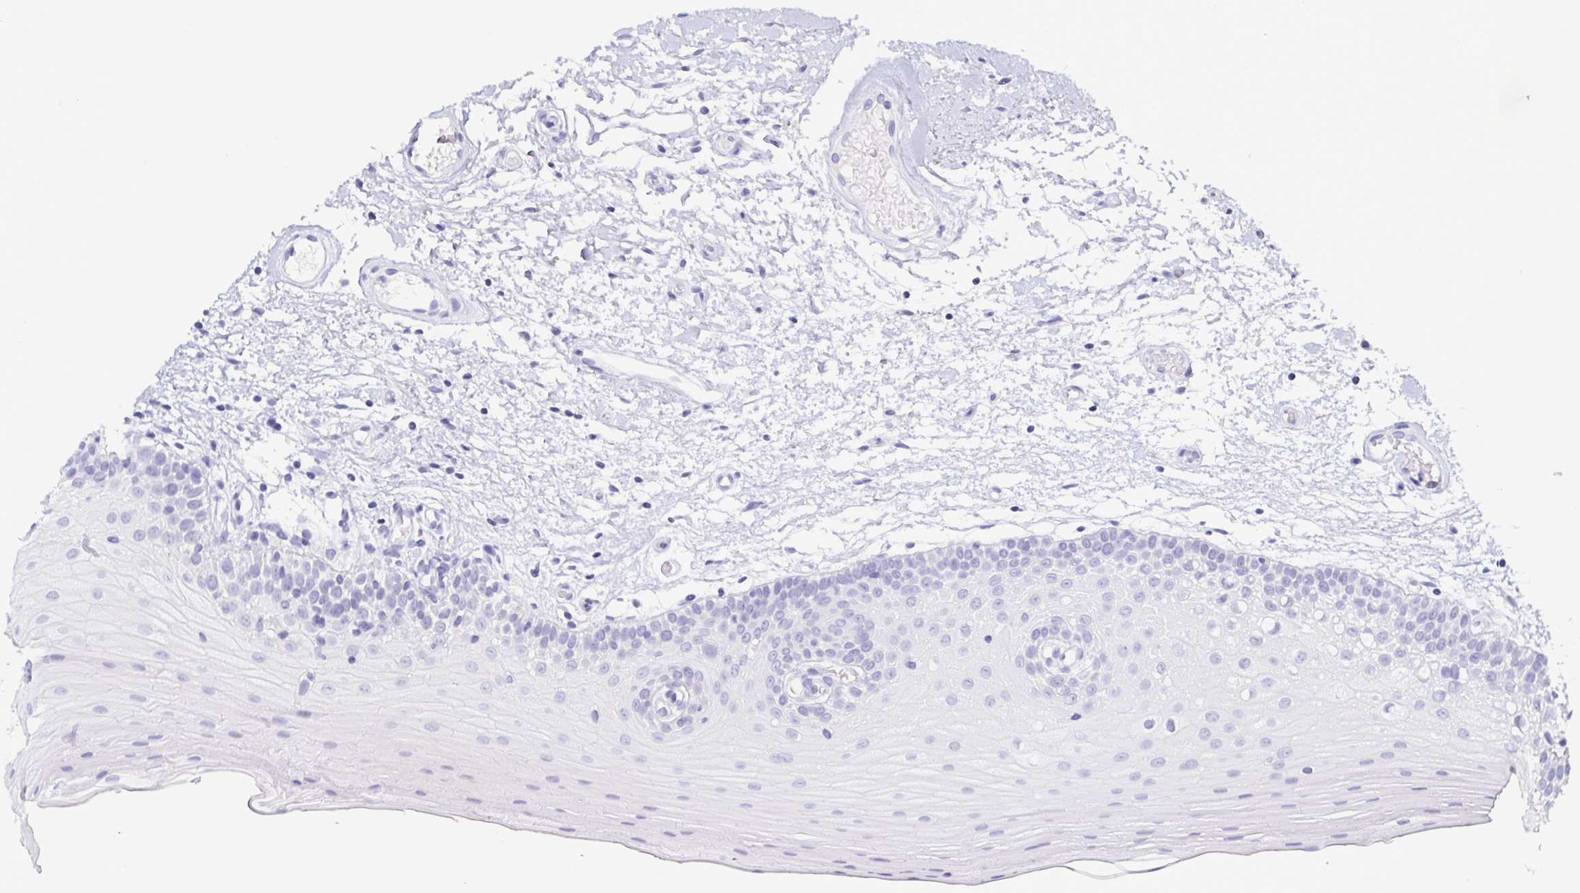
{"staining": {"intensity": "negative", "quantity": "none", "location": "none"}, "tissue": "oral mucosa", "cell_type": "Squamous epithelial cells", "image_type": "normal", "snomed": [{"axis": "morphology", "description": "Normal tissue, NOS"}, {"axis": "morphology", "description": "Squamous cell carcinoma, NOS"}, {"axis": "topography", "description": "Oral tissue"}, {"axis": "topography", "description": "Tounge, NOS"}, {"axis": "topography", "description": "Head-Neck"}], "caption": "Oral mucosa was stained to show a protein in brown. There is no significant positivity in squamous epithelial cells. (DAB (3,3'-diaminobenzidine) IHC visualized using brightfield microscopy, high magnification).", "gene": "ZG16B", "patient": {"sex": "male", "age": 62}}